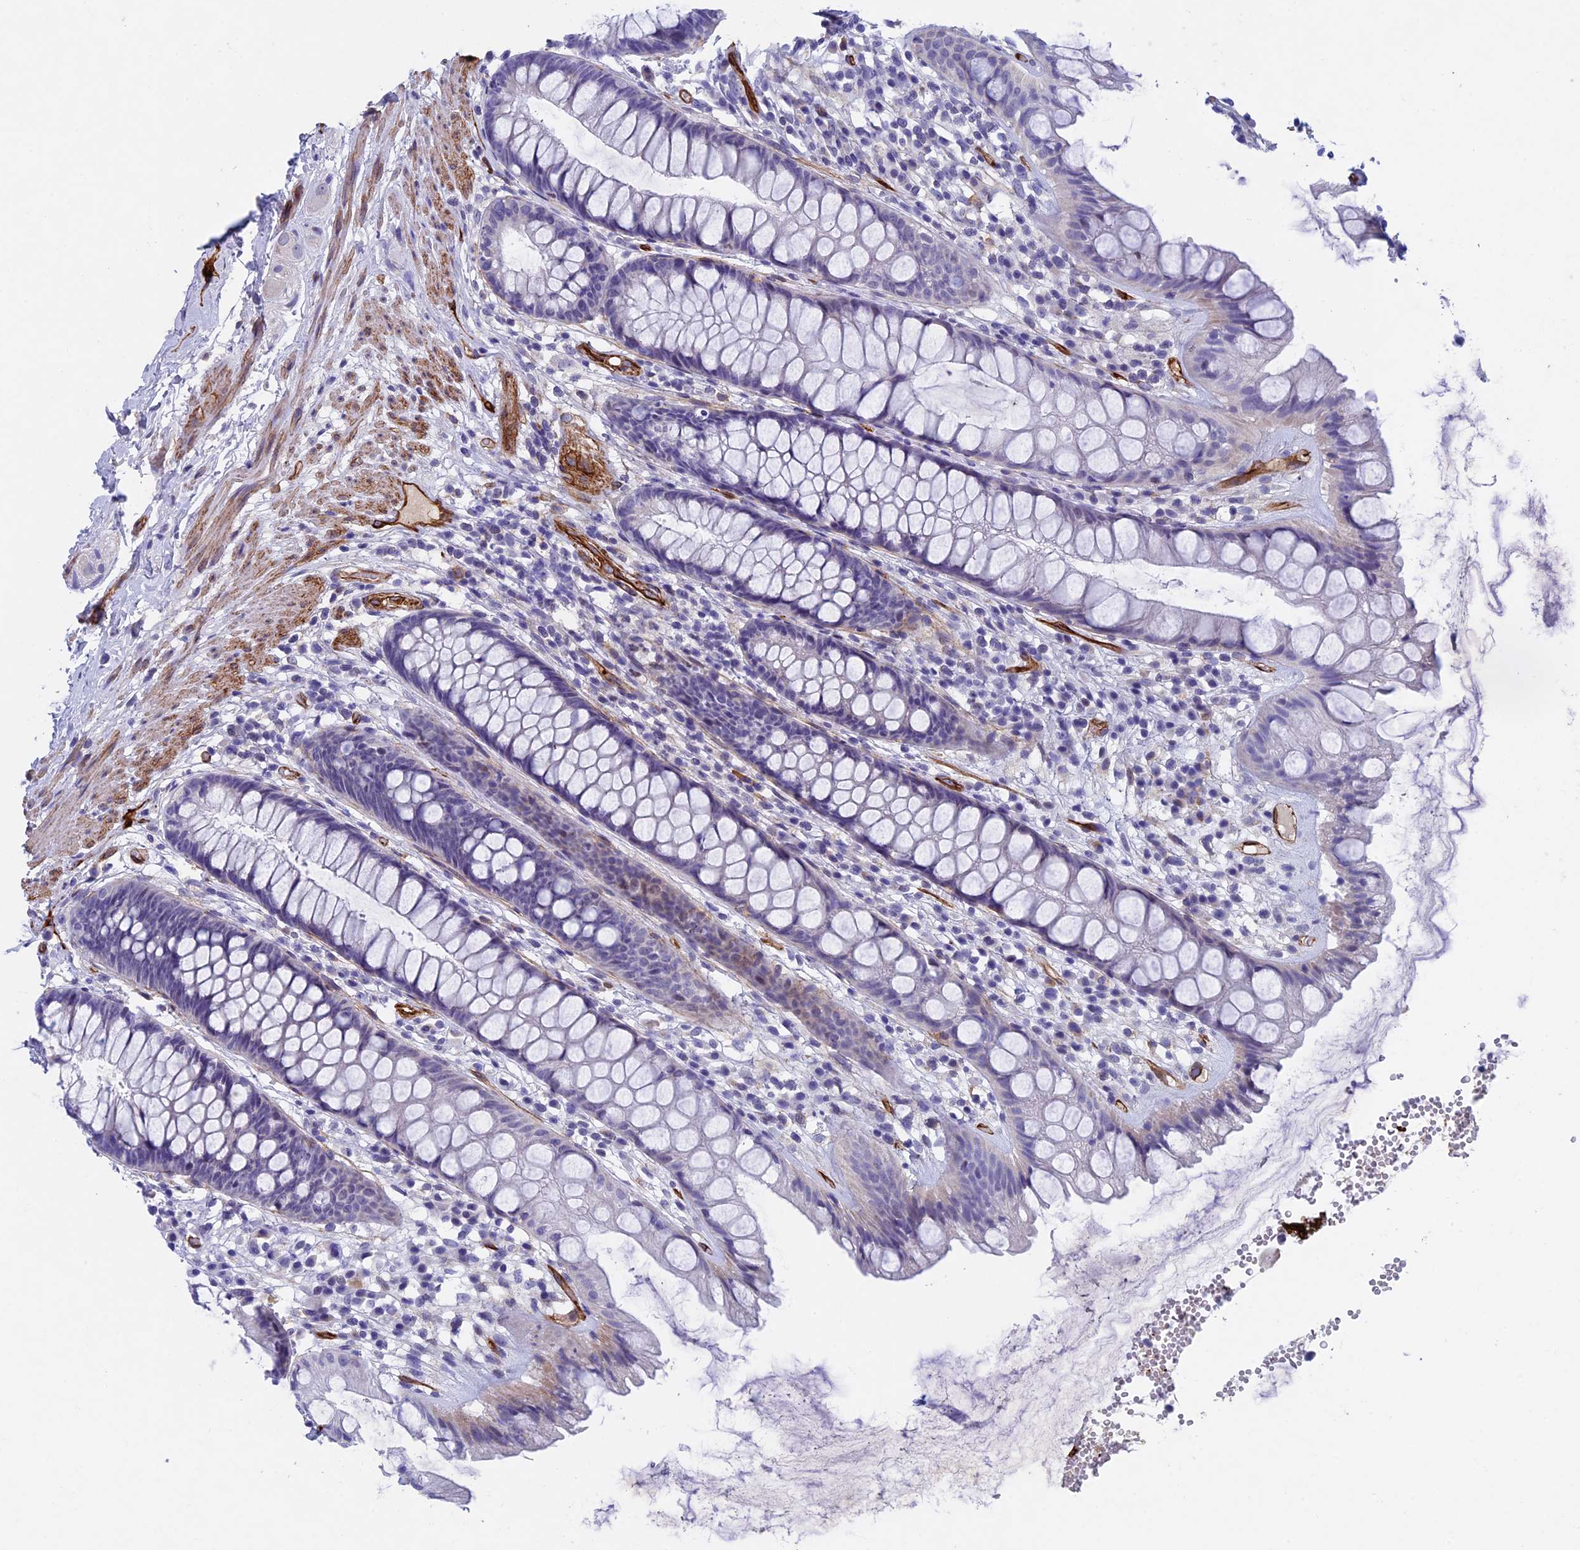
{"staining": {"intensity": "negative", "quantity": "none", "location": "none"}, "tissue": "rectum", "cell_type": "Glandular cells", "image_type": "normal", "snomed": [{"axis": "morphology", "description": "Normal tissue, NOS"}, {"axis": "topography", "description": "Rectum"}], "caption": "The photomicrograph exhibits no staining of glandular cells in normal rectum.", "gene": "INSYN1", "patient": {"sex": "male", "age": 74}}